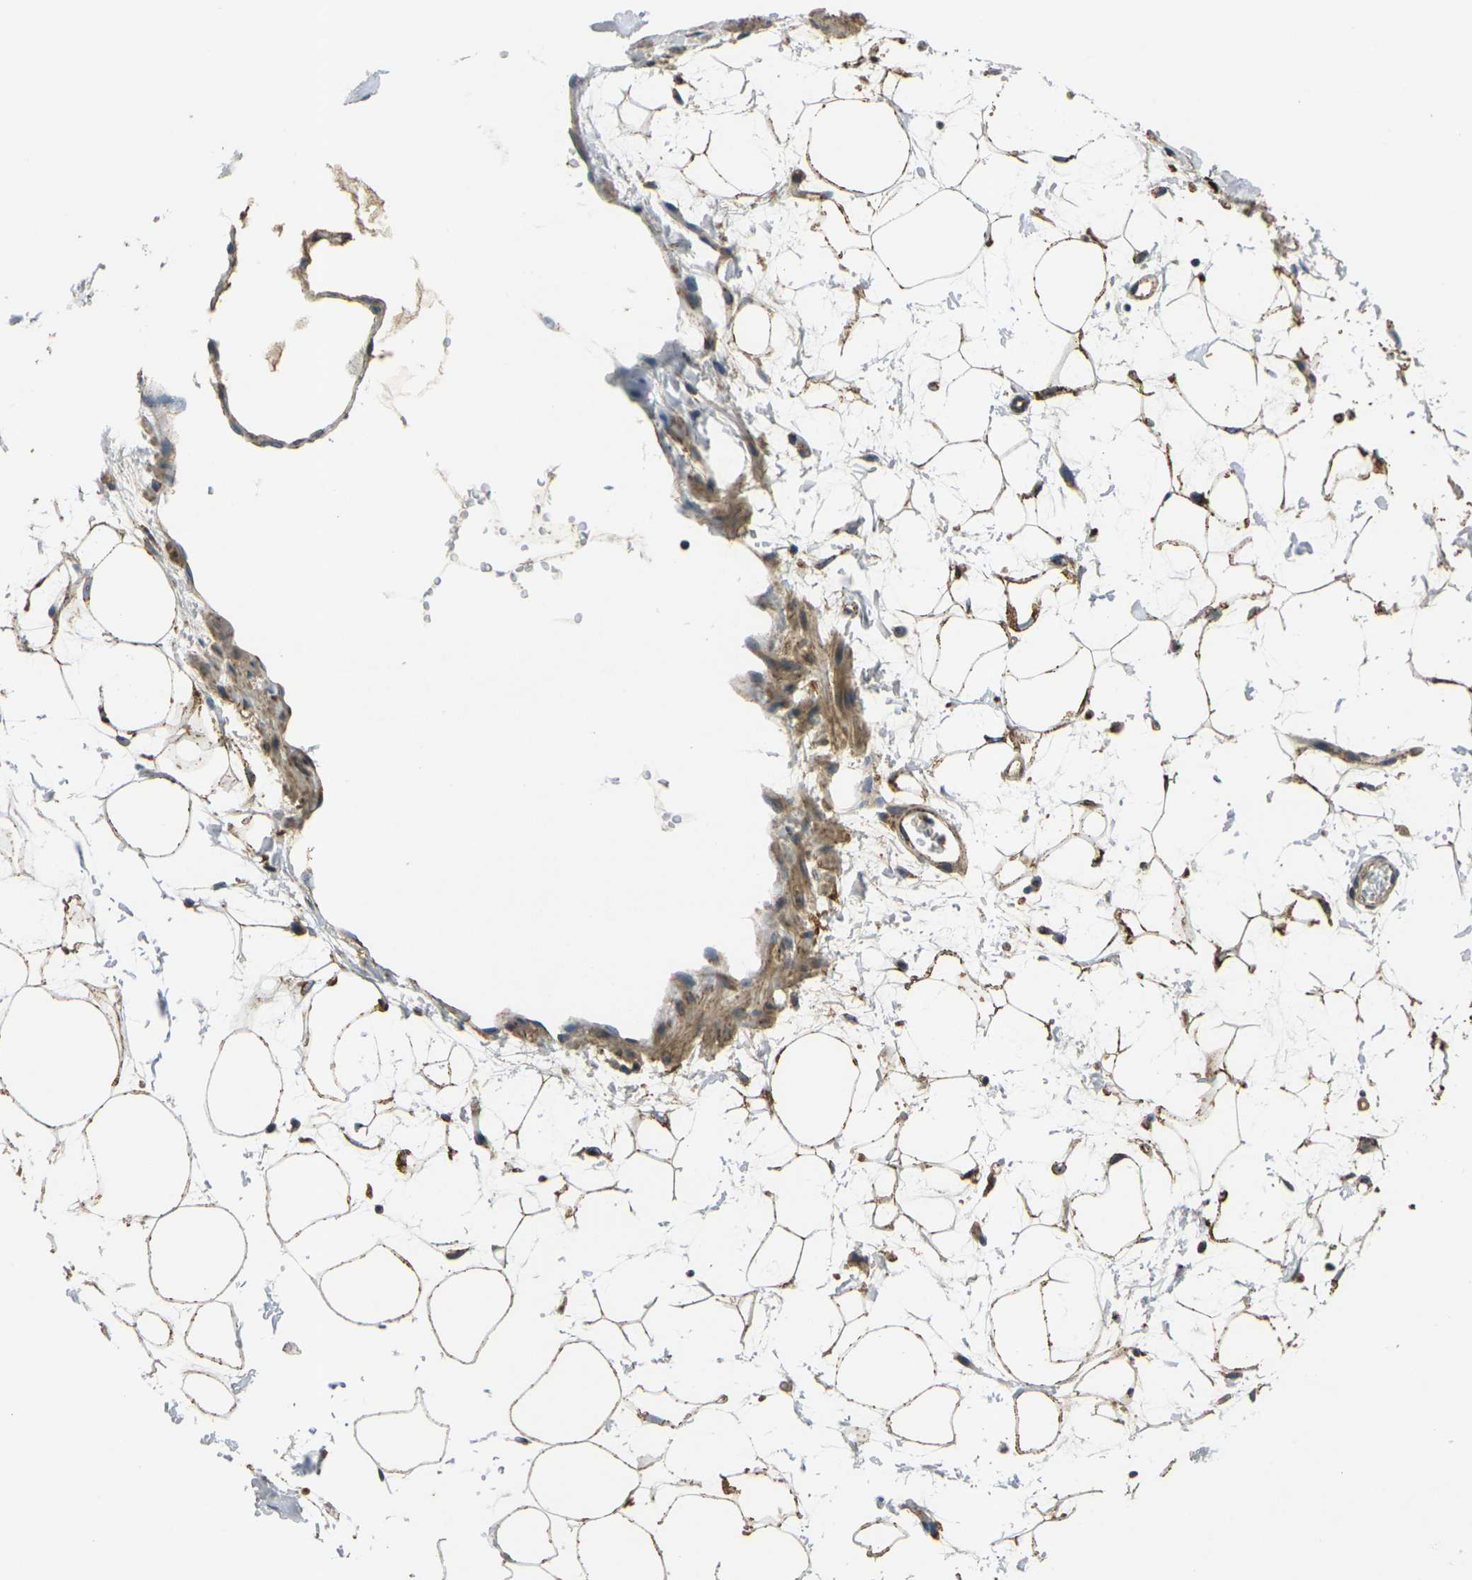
{"staining": {"intensity": "strong", "quantity": ">75%", "location": "cytoplasmic/membranous"}, "tissue": "adipose tissue", "cell_type": "Adipocytes", "image_type": "normal", "snomed": [{"axis": "morphology", "description": "Normal tissue, NOS"}, {"axis": "topography", "description": "Soft tissue"}], "caption": "Adipose tissue stained with DAB (3,3'-diaminobenzidine) IHC demonstrates high levels of strong cytoplasmic/membranous positivity in approximately >75% of adipocytes. (IHC, brightfield microscopy, high magnification).", "gene": "IGF1R", "patient": {"sex": "male", "age": 72}}